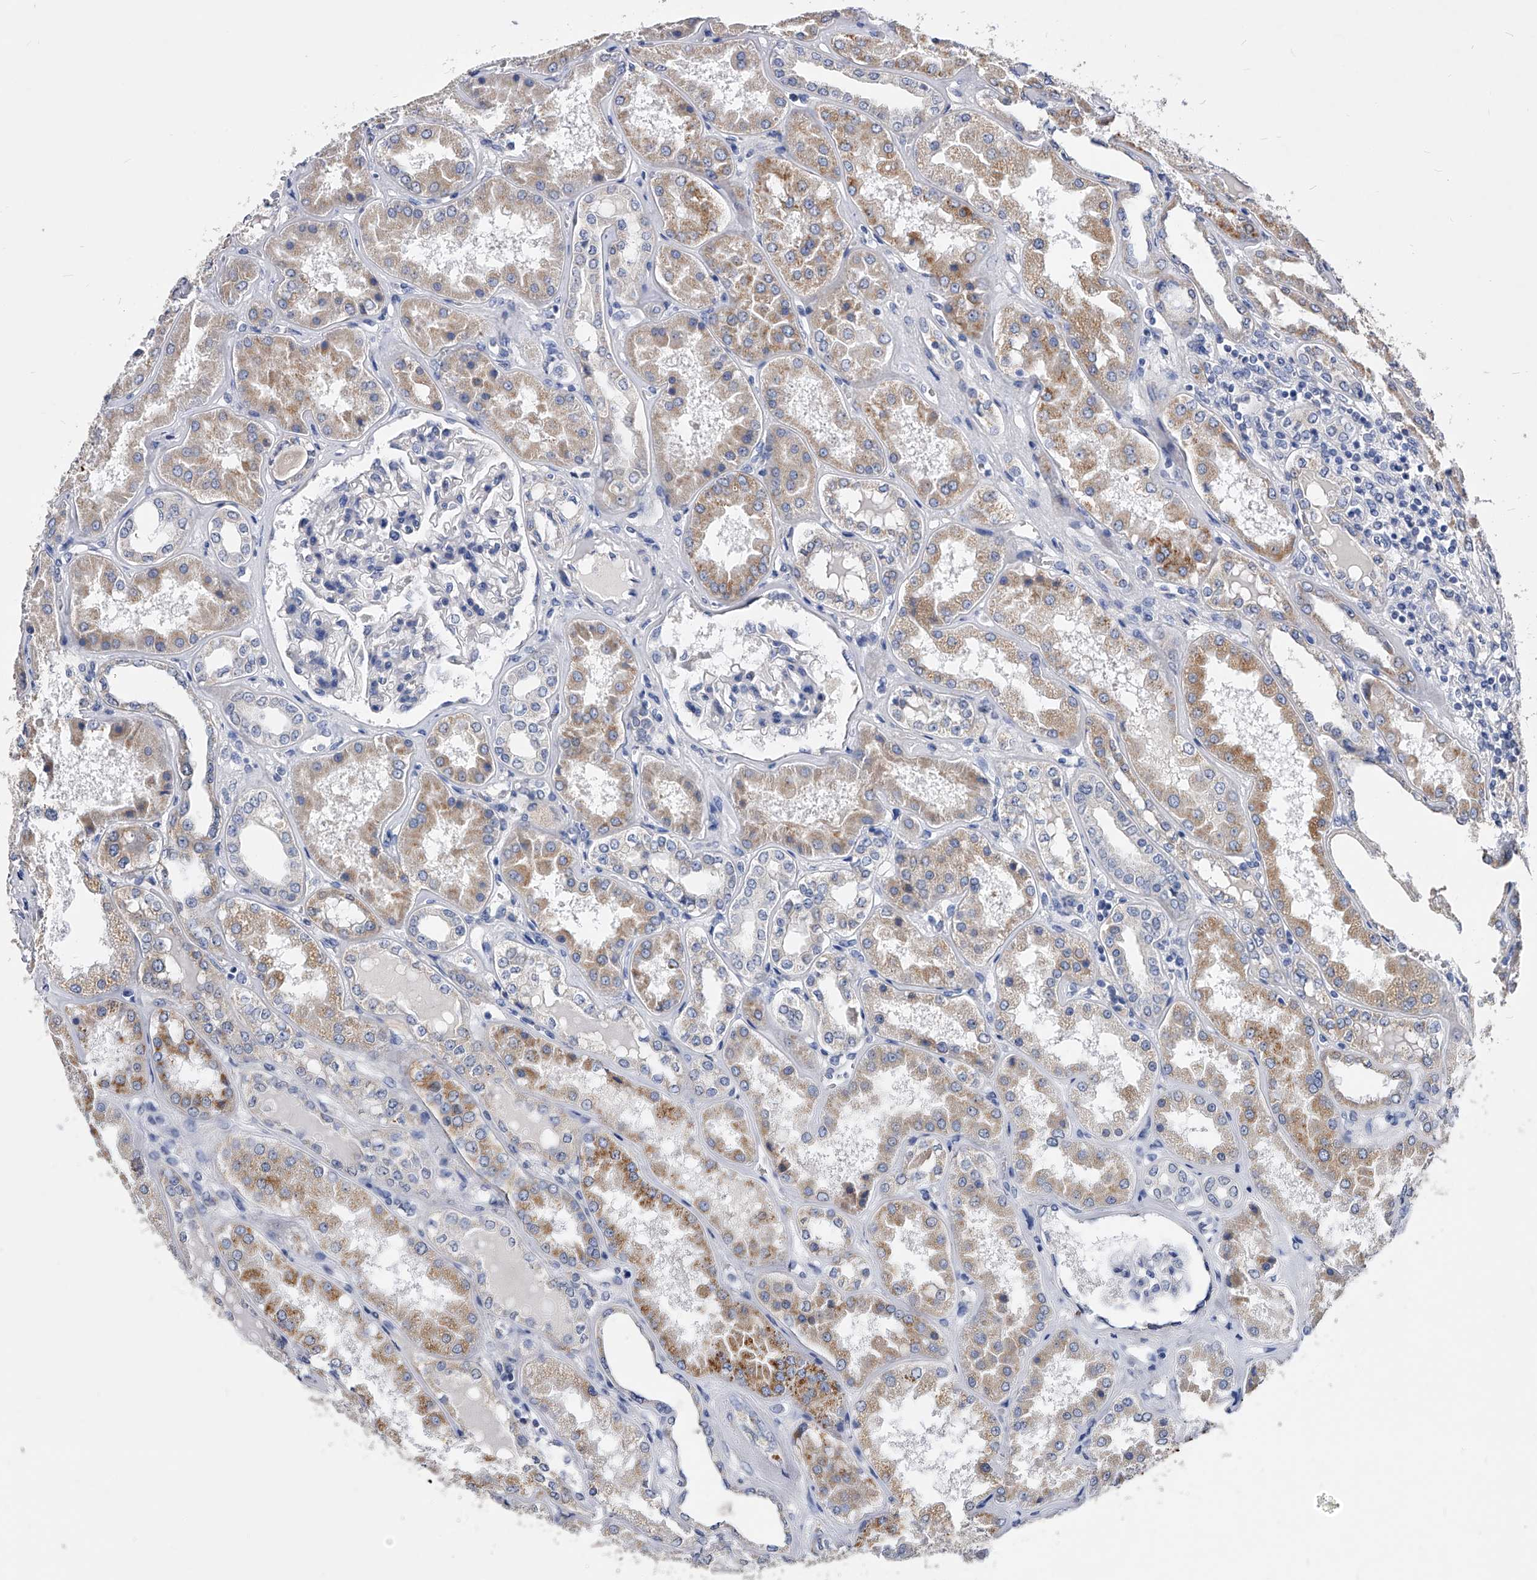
{"staining": {"intensity": "negative", "quantity": "none", "location": "none"}, "tissue": "kidney", "cell_type": "Cells in glomeruli", "image_type": "normal", "snomed": [{"axis": "morphology", "description": "Normal tissue, NOS"}, {"axis": "topography", "description": "Kidney"}], "caption": "Immunohistochemistry (IHC) micrograph of normal human kidney stained for a protein (brown), which exhibits no positivity in cells in glomeruli.", "gene": "ZNF529", "patient": {"sex": "female", "age": 56}}